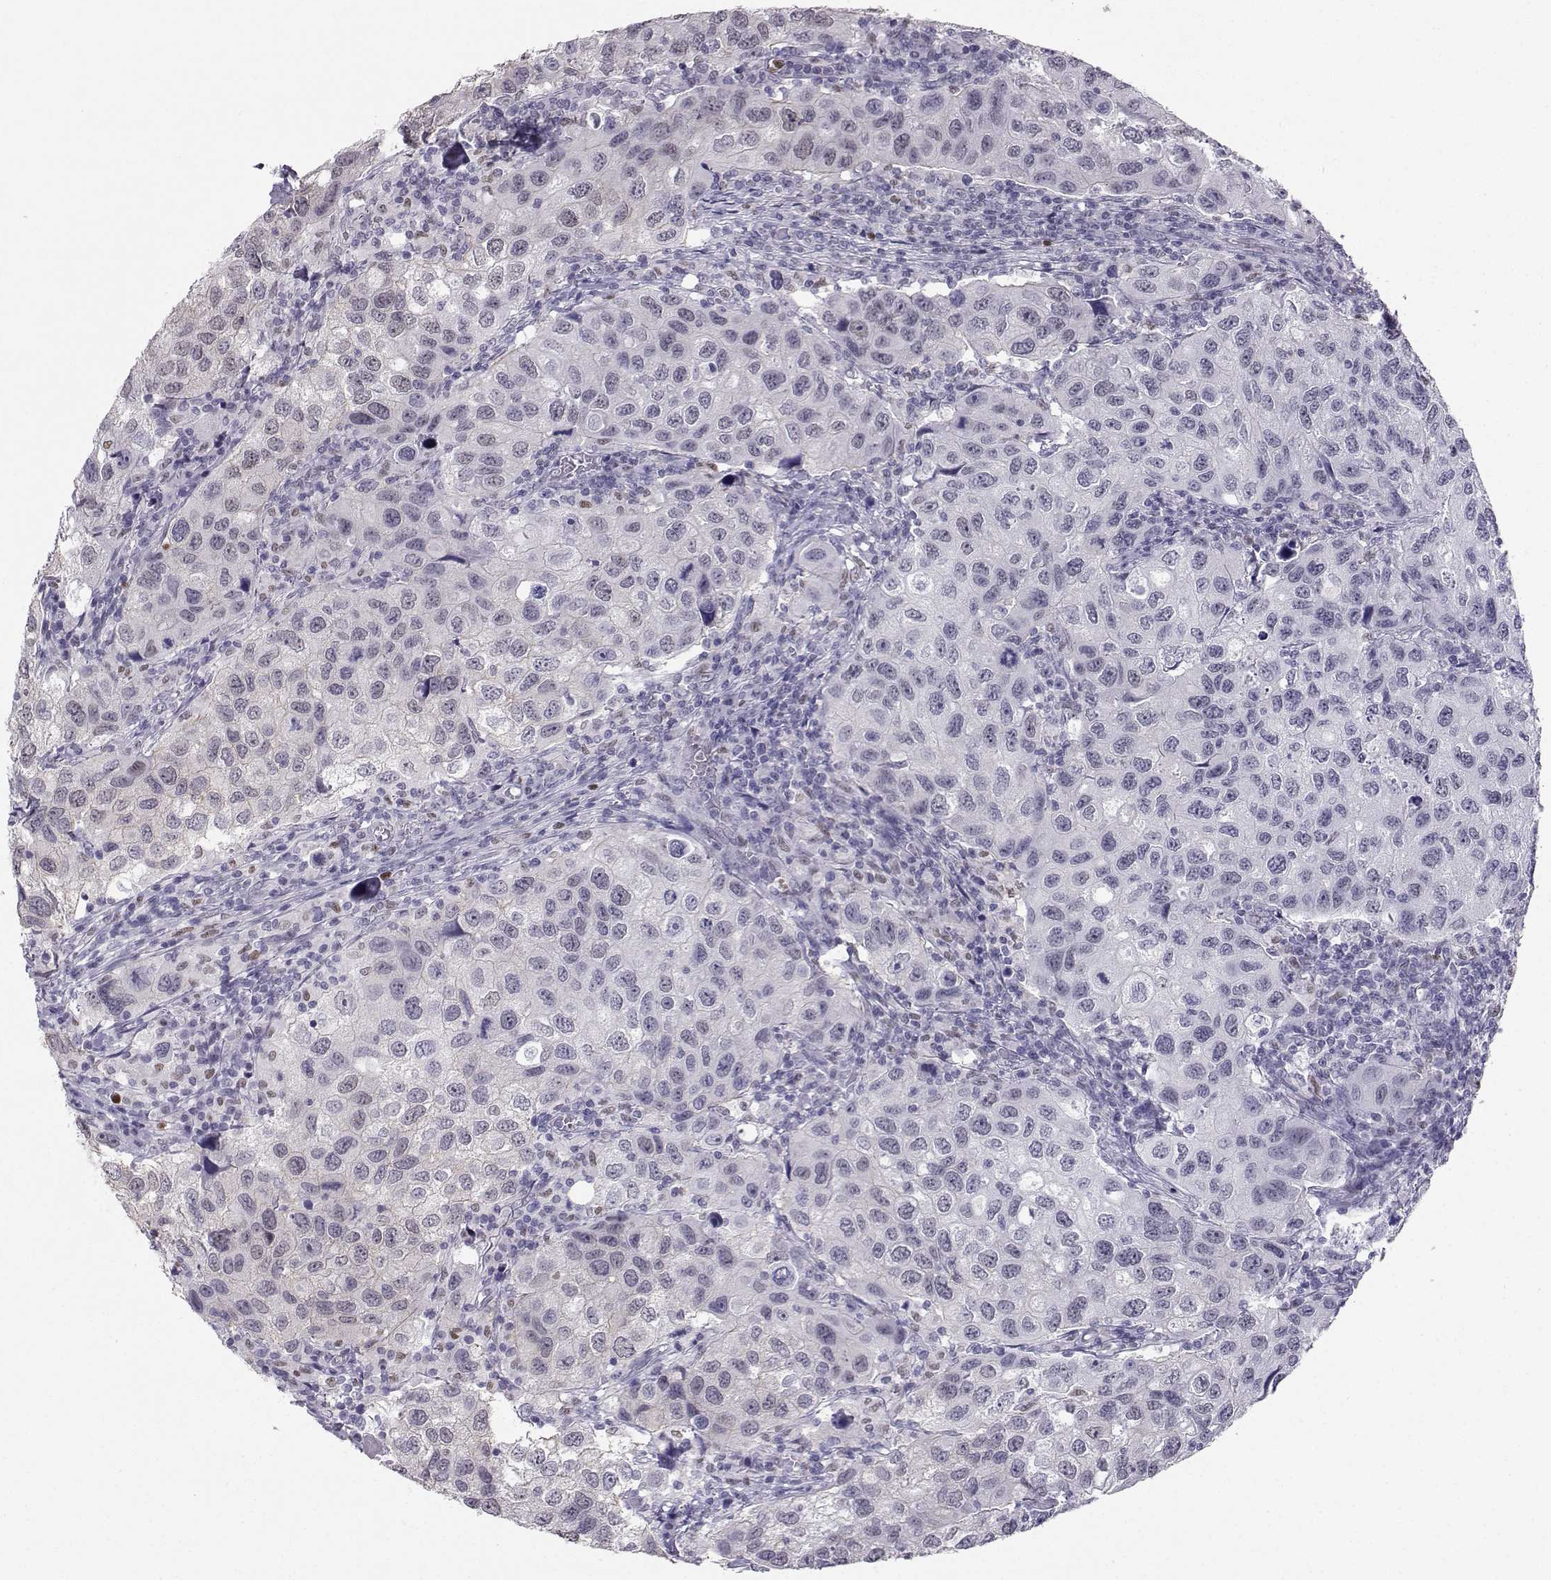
{"staining": {"intensity": "negative", "quantity": "none", "location": "none"}, "tissue": "urothelial cancer", "cell_type": "Tumor cells", "image_type": "cancer", "snomed": [{"axis": "morphology", "description": "Urothelial carcinoma, High grade"}, {"axis": "topography", "description": "Urinary bladder"}], "caption": "The micrograph demonstrates no significant positivity in tumor cells of high-grade urothelial carcinoma.", "gene": "TEDC2", "patient": {"sex": "male", "age": 79}}